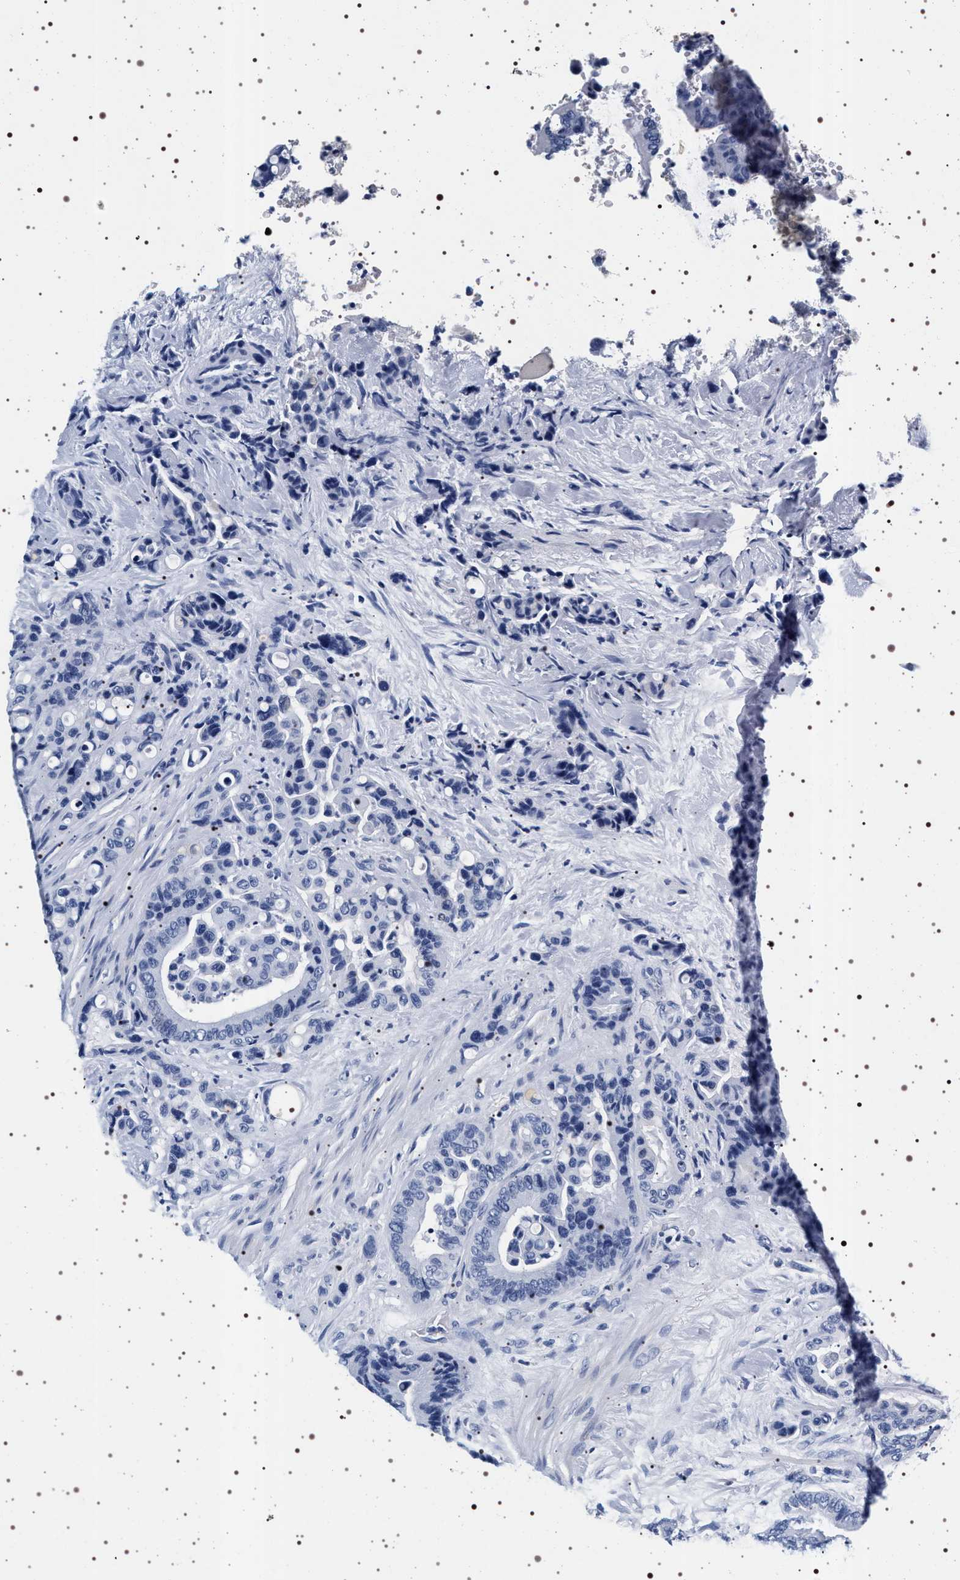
{"staining": {"intensity": "negative", "quantity": "none", "location": "none"}, "tissue": "colorectal cancer", "cell_type": "Tumor cells", "image_type": "cancer", "snomed": [{"axis": "morphology", "description": "Normal tissue, NOS"}, {"axis": "morphology", "description": "Adenocarcinoma, NOS"}, {"axis": "topography", "description": "Colon"}], "caption": "The image displays no significant staining in tumor cells of adenocarcinoma (colorectal).", "gene": "SYN1", "patient": {"sex": "male", "age": 82}}